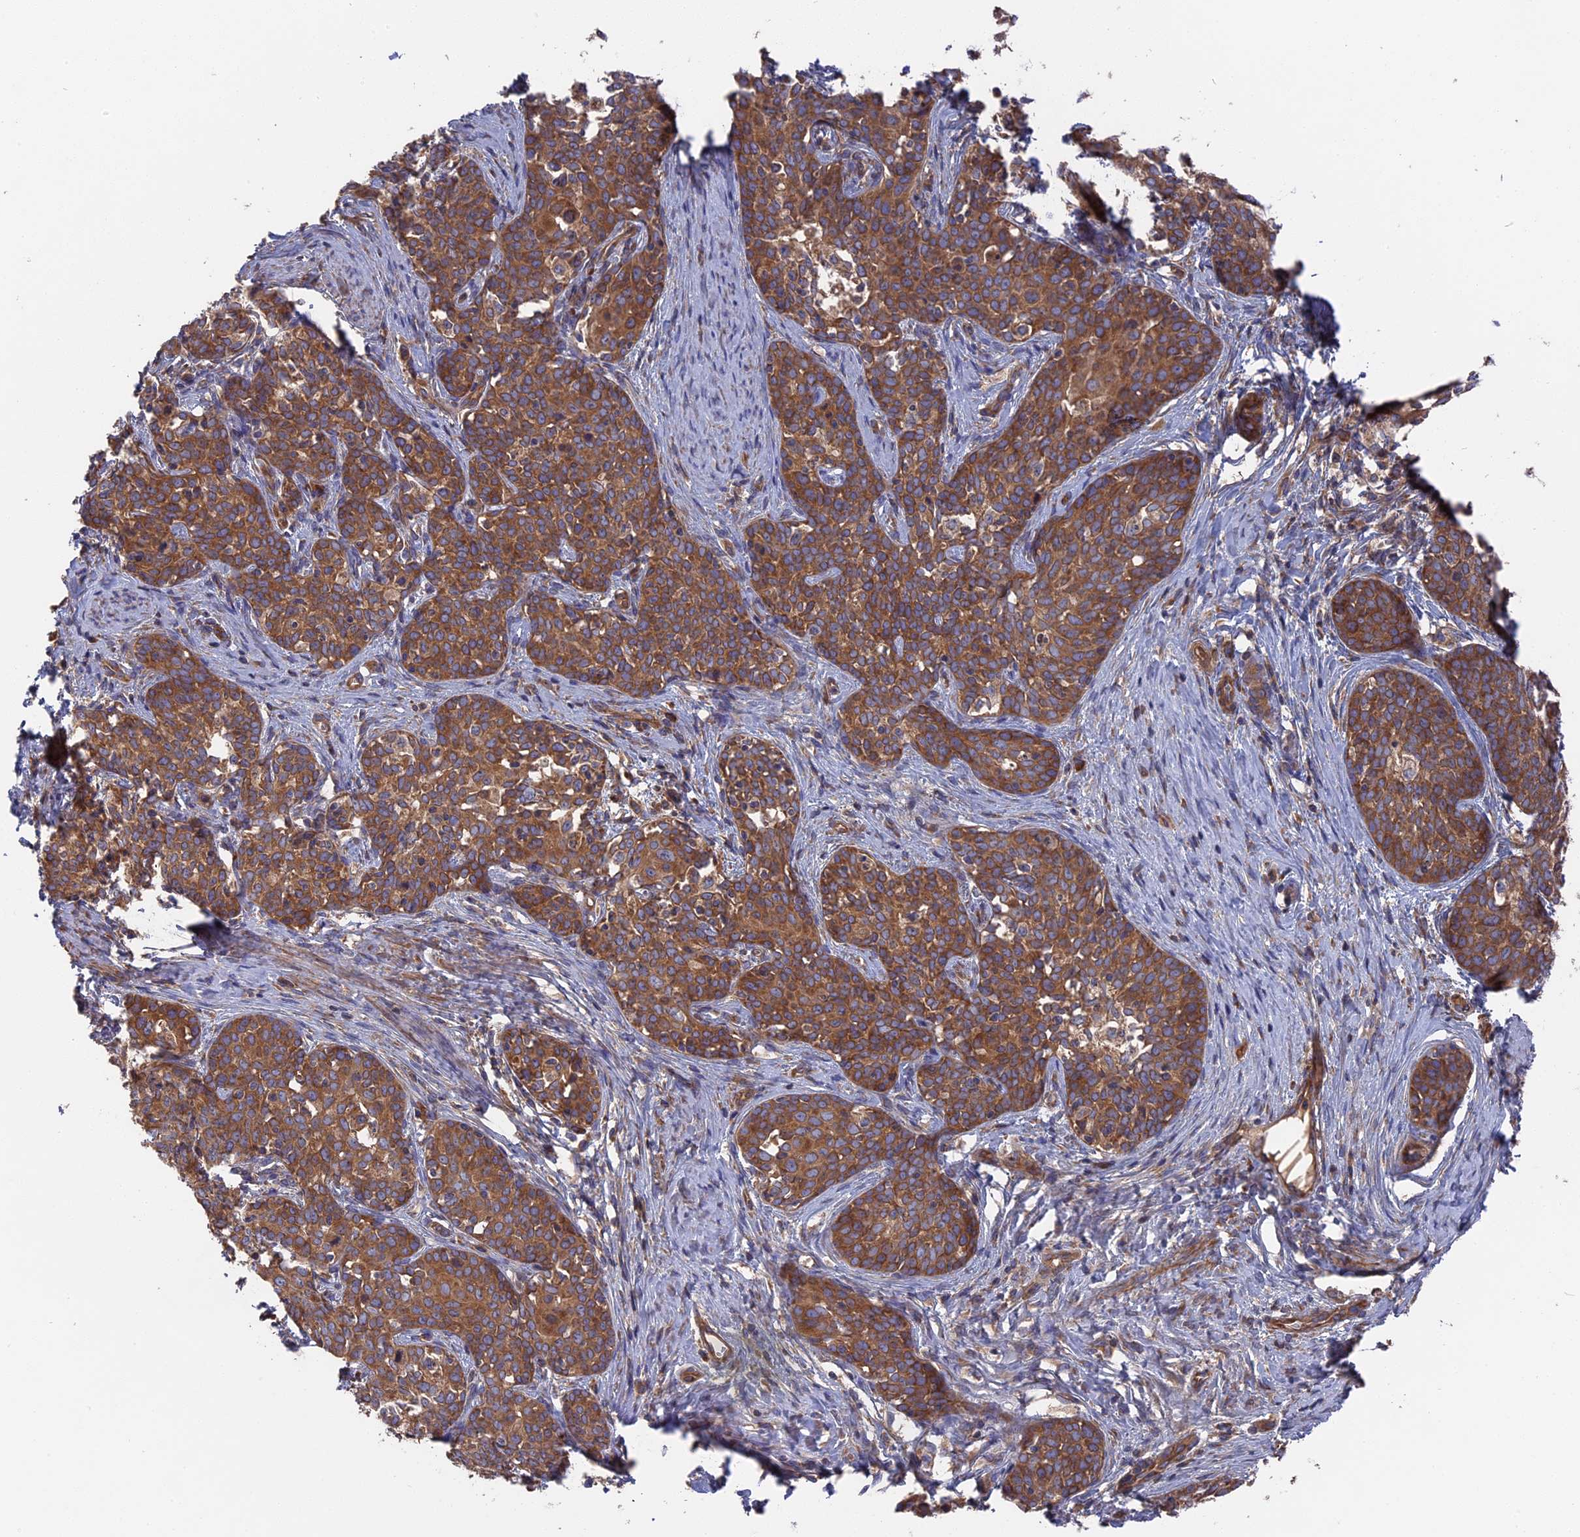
{"staining": {"intensity": "moderate", "quantity": ">75%", "location": "cytoplasmic/membranous"}, "tissue": "cervical cancer", "cell_type": "Tumor cells", "image_type": "cancer", "snomed": [{"axis": "morphology", "description": "Squamous cell carcinoma, NOS"}, {"axis": "topography", "description": "Cervix"}], "caption": "Moderate cytoplasmic/membranous protein positivity is appreciated in about >75% of tumor cells in squamous cell carcinoma (cervical).", "gene": "TELO2", "patient": {"sex": "female", "age": 52}}